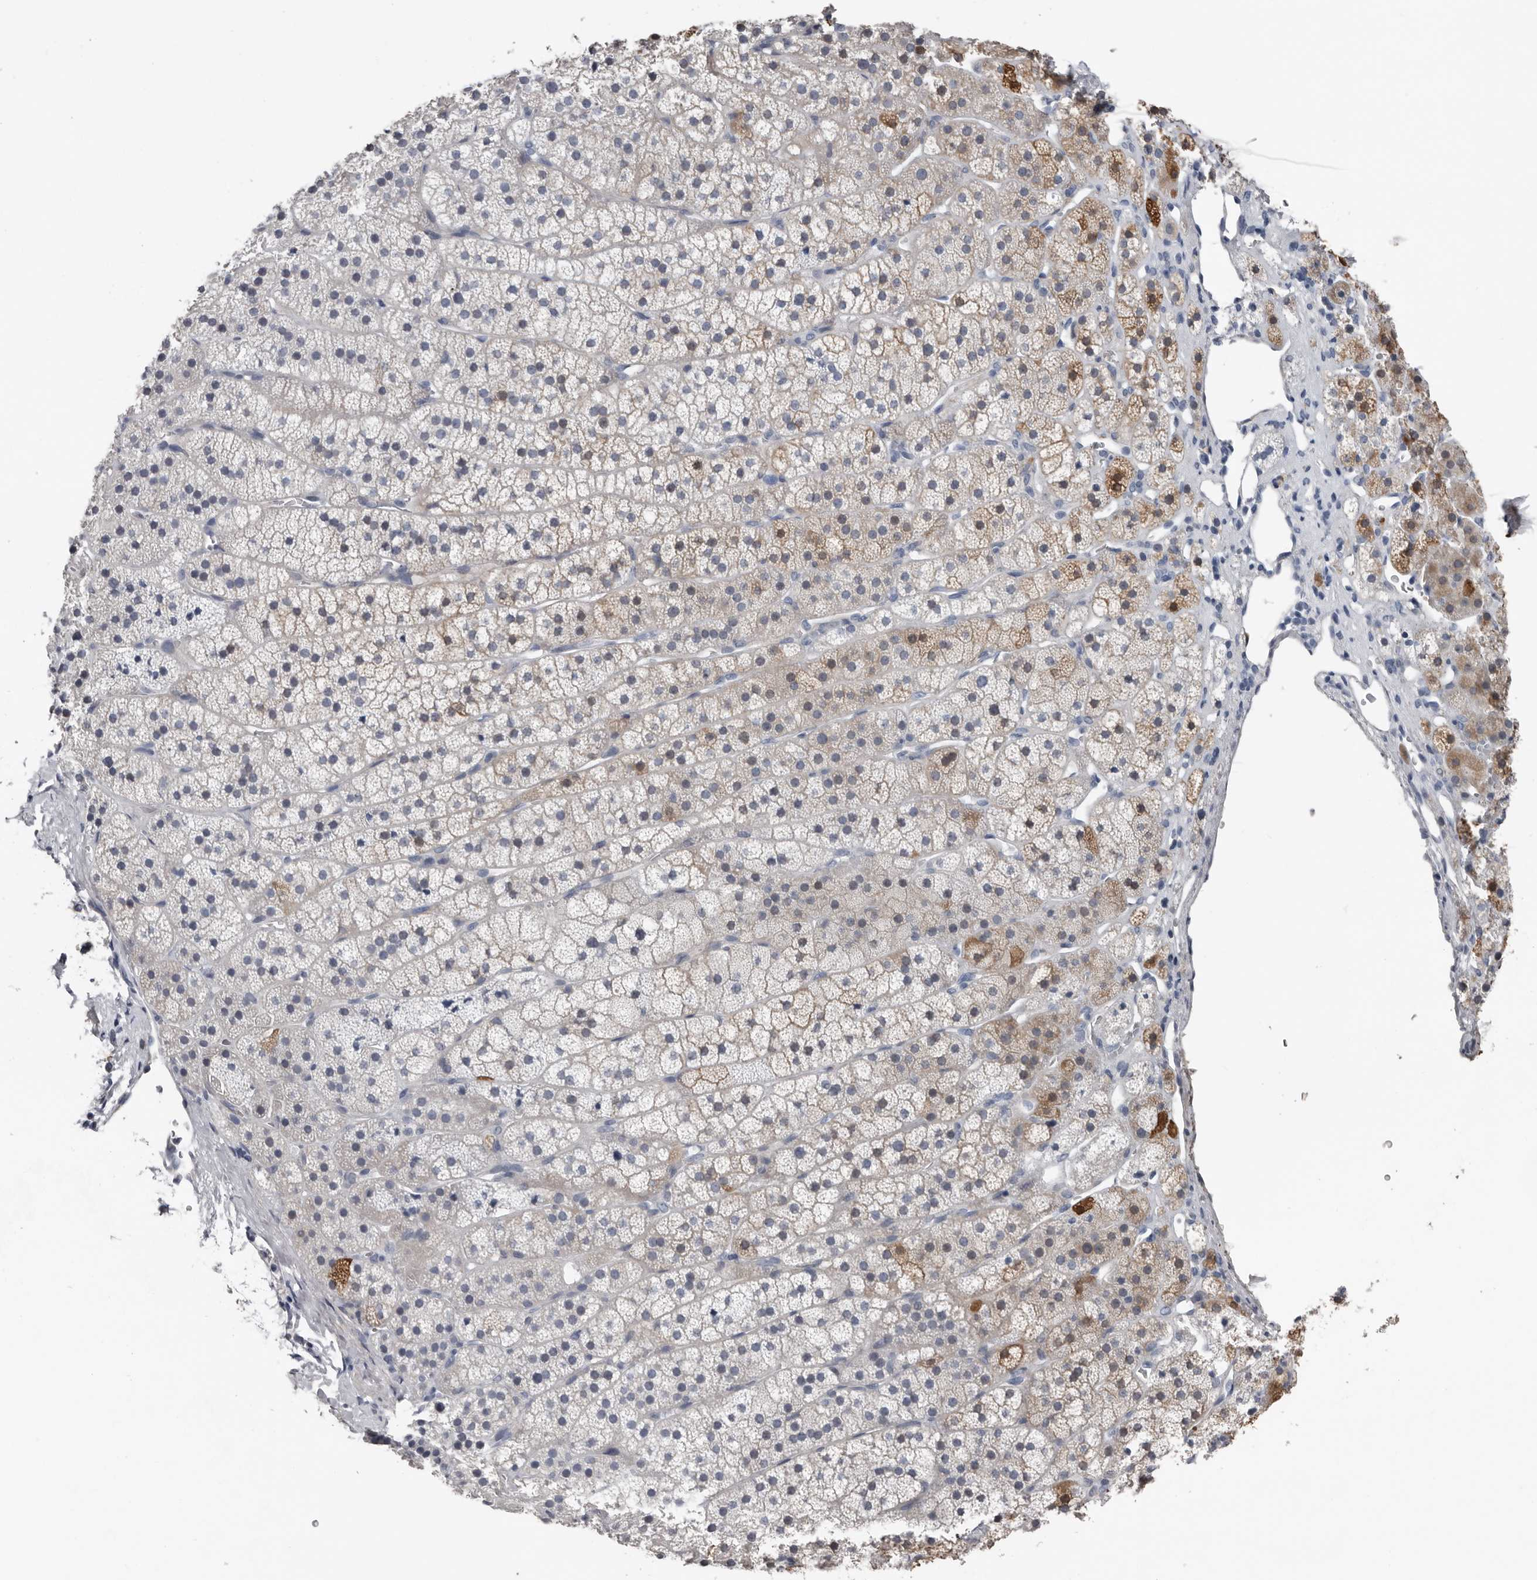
{"staining": {"intensity": "moderate", "quantity": "<25%", "location": "cytoplasmic/membranous"}, "tissue": "adrenal gland", "cell_type": "Glandular cells", "image_type": "normal", "snomed": [{"axis": "morphology", "description": "Normal tissue, NOS"}, {"axis": "topography", "description": "Adrenal gland"}], "caption": "DAB (3,3'-diaminobenzidine) immunohistochemical staining of unremarkable adrenal gland shows moderate cytoplasmic/membranous protein staining in about <25% of glandular cells. The staining was performed using DAB (3,3'-diaminobenzidine), with brown indicating positive protein expression. Nuclei are stained blue with hematoxylin.", "gene": "FABP7", "patient": {"sex": "female", "age": 44}}